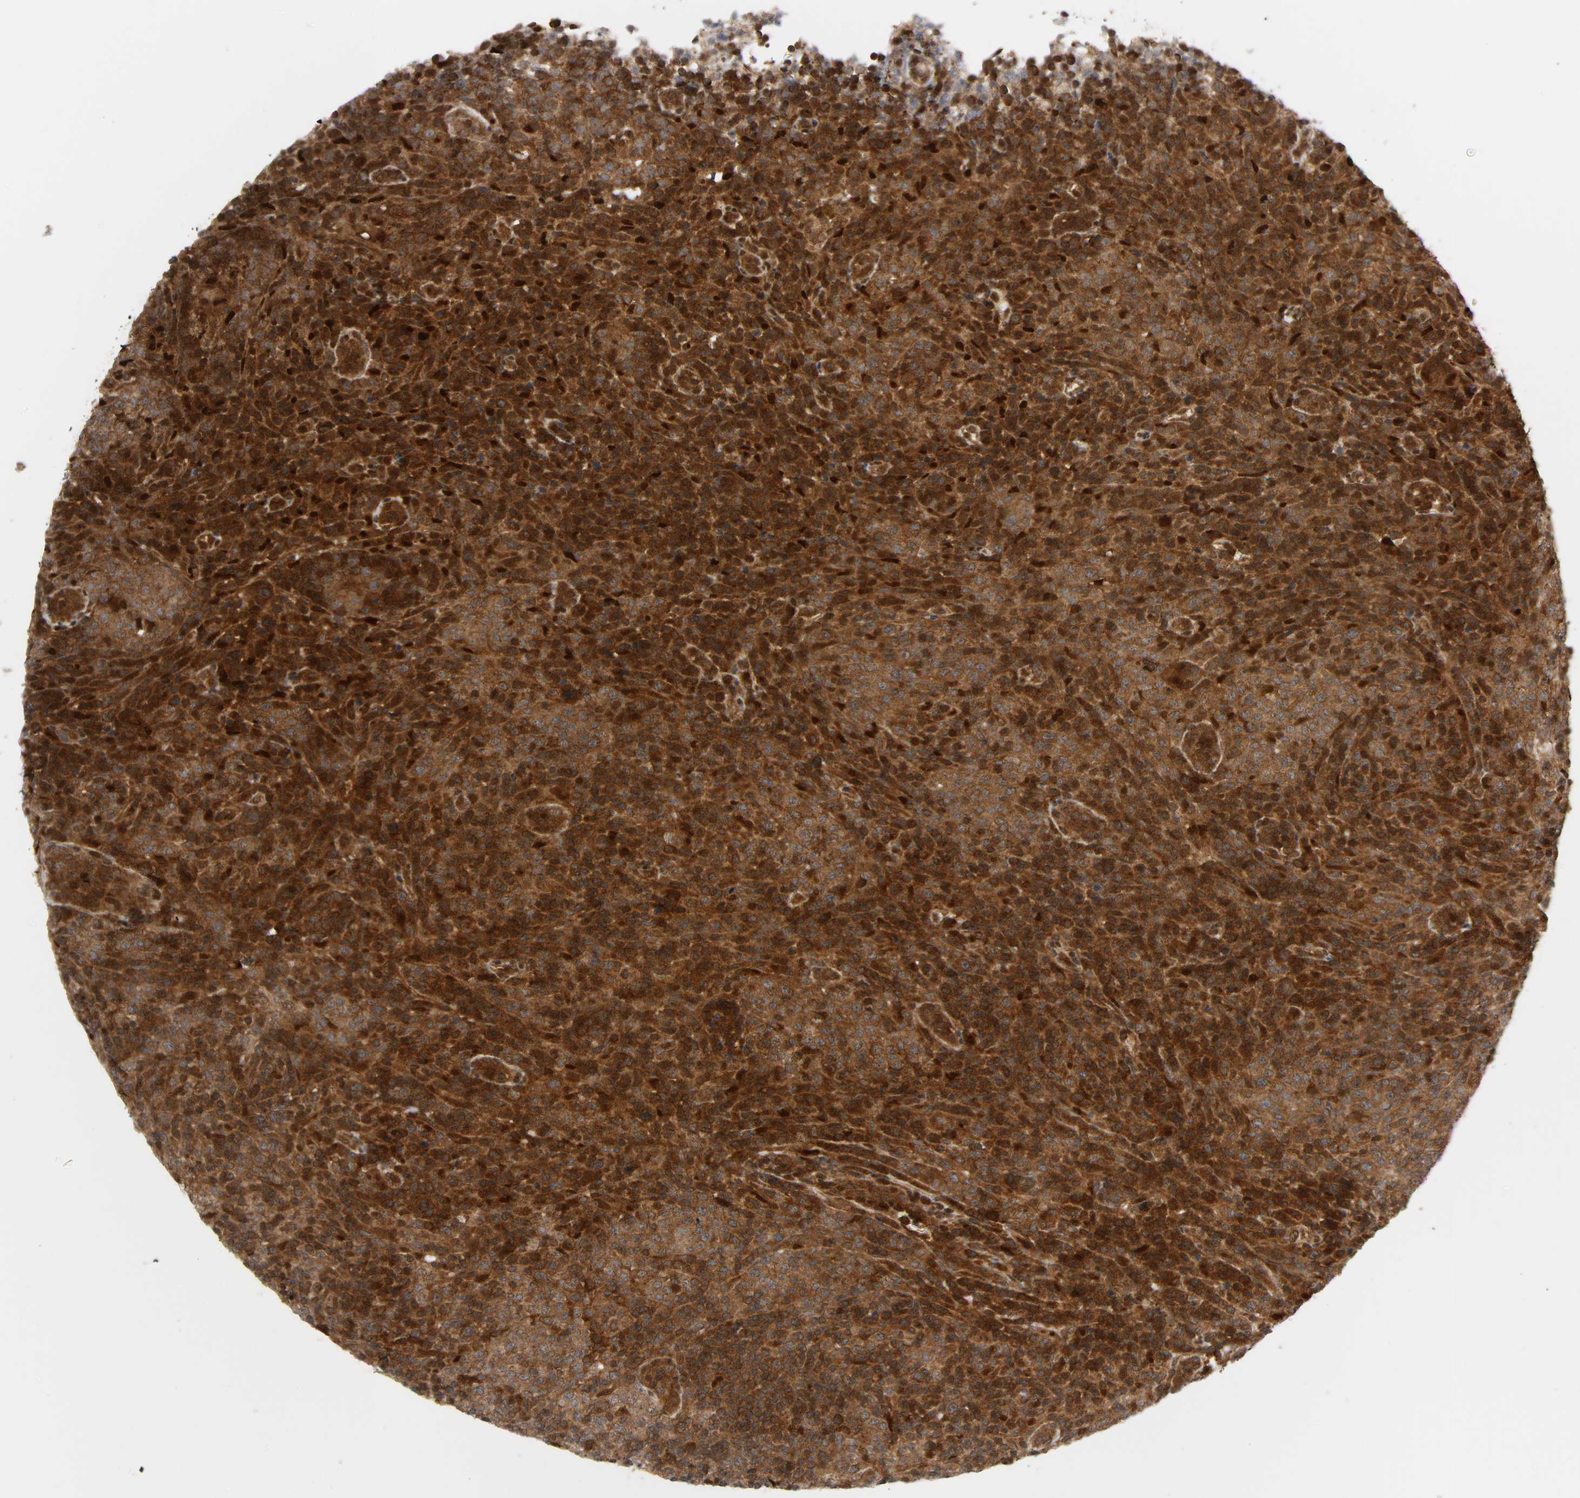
{"staining": {"intensity": "strong", "quantity": ">75%", "location": "cytoplasmic/membranous"}, "tissue": "lymphoma", "cell_type": "Tumor cells", "image_type": "cancer", "snomed": [{"axis": "morphology", "description": "Malignant lymphoma, non-Hodgkin's type, High grade"}, {"axis": "topography", "description": "Lymph node"}], "caption": "Protein analysis of malignant lymphoma, non-Hodgkin's type (high-grade) tissue displays strong cytoplasmic/membranous positivity in about >75% of tumor cells. (DAB = brown stain, brightfield microscopy at high magnification).", "gene": "CHUK", "patient": {"sex": "female", "age": 76}}